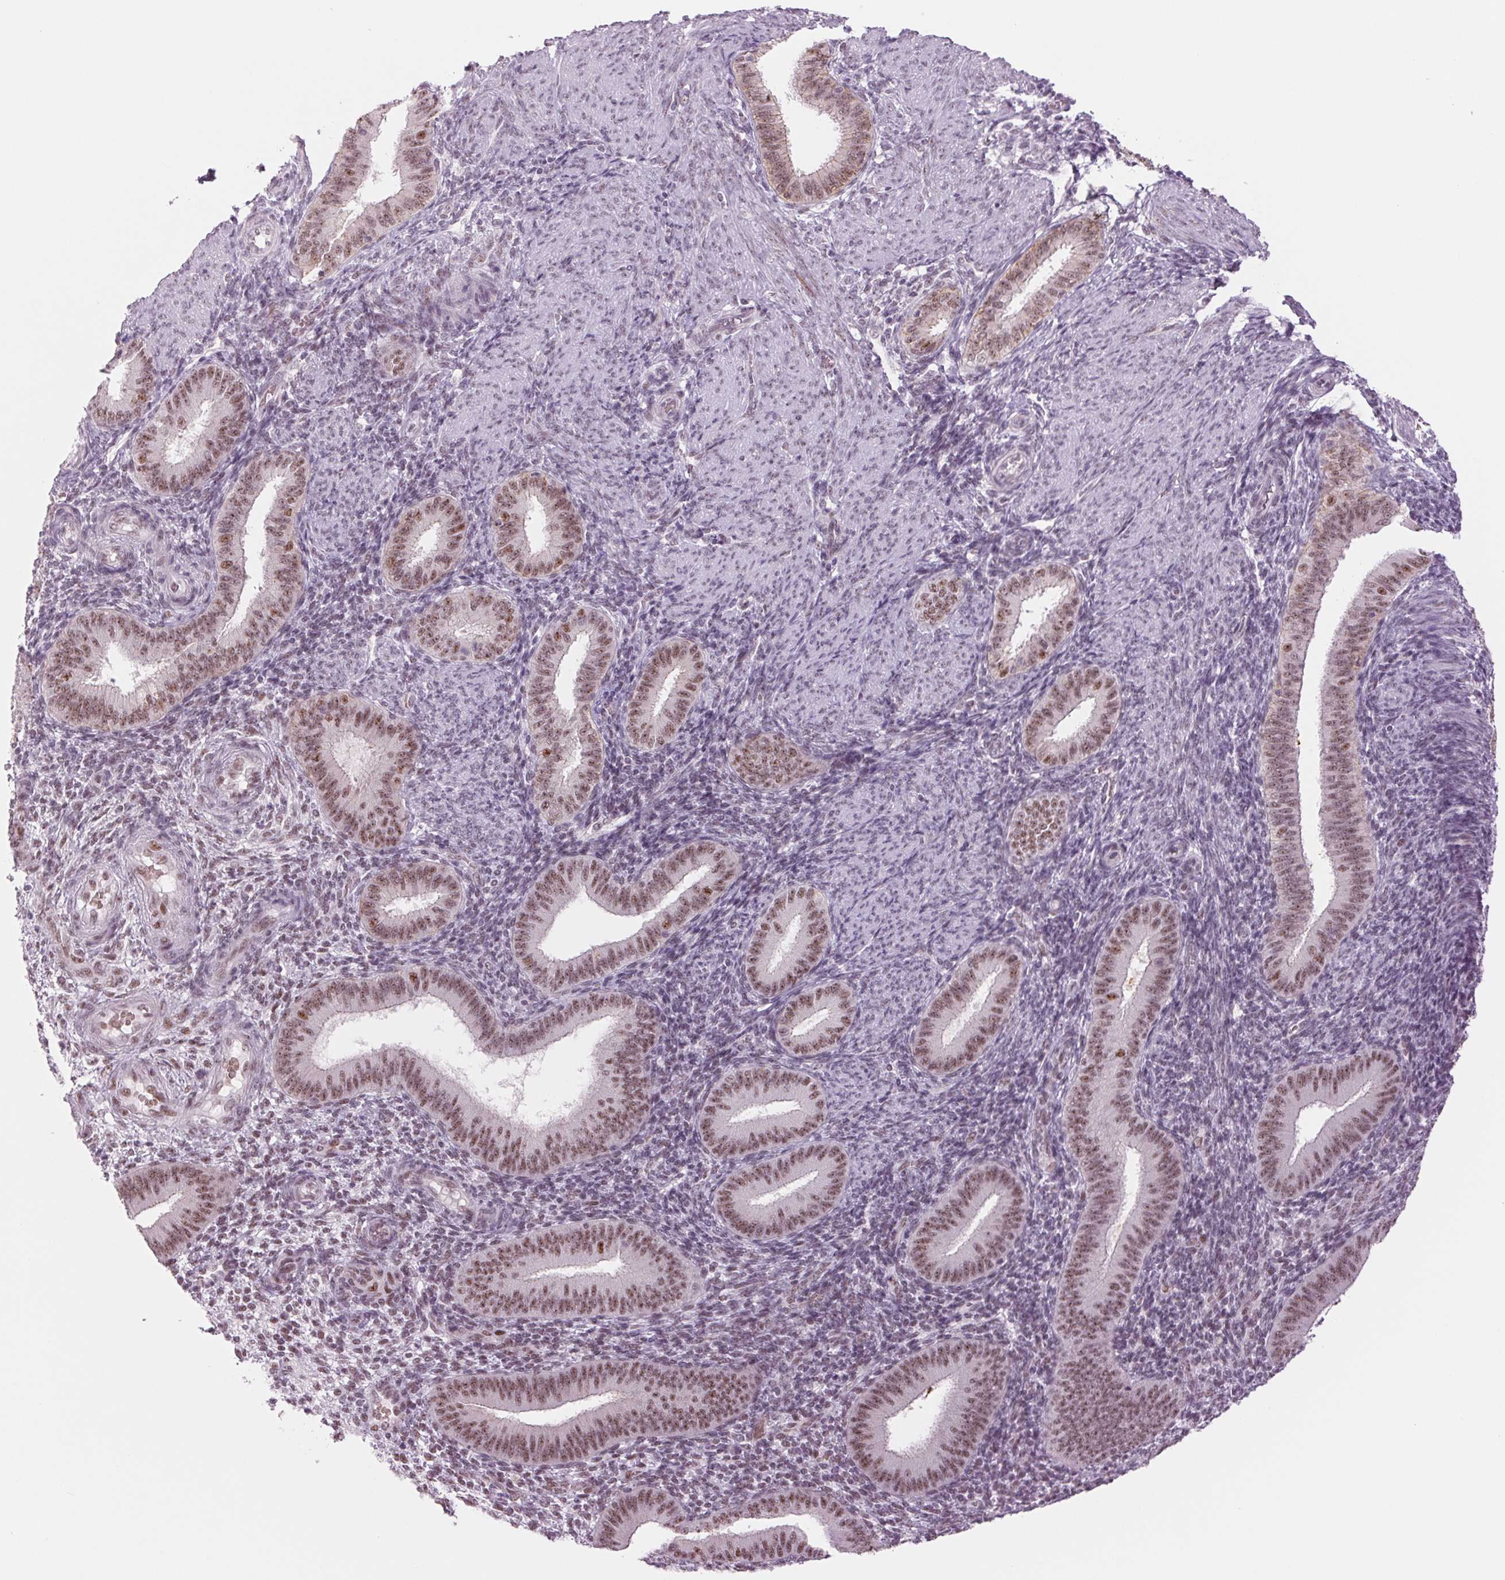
{"staining": {"intensity": "negative", "quantity": "none", "location": "none"}, "tissue": "endometrium", "cell_type": "Cells in endometrial stroma", "image_type": "normal", "snomed": [{"axis": "morphology", "description": "Normal tissue, NOS"}, {"axis": "topography", "description": "Endometrium"}], "caption": "Endometrium stained for a protein using immunohistochemistry shows no positivity cells in endometrial stroma.", "gene": "ZC3H14", "patient": {"sex": "female", "age": 39}}